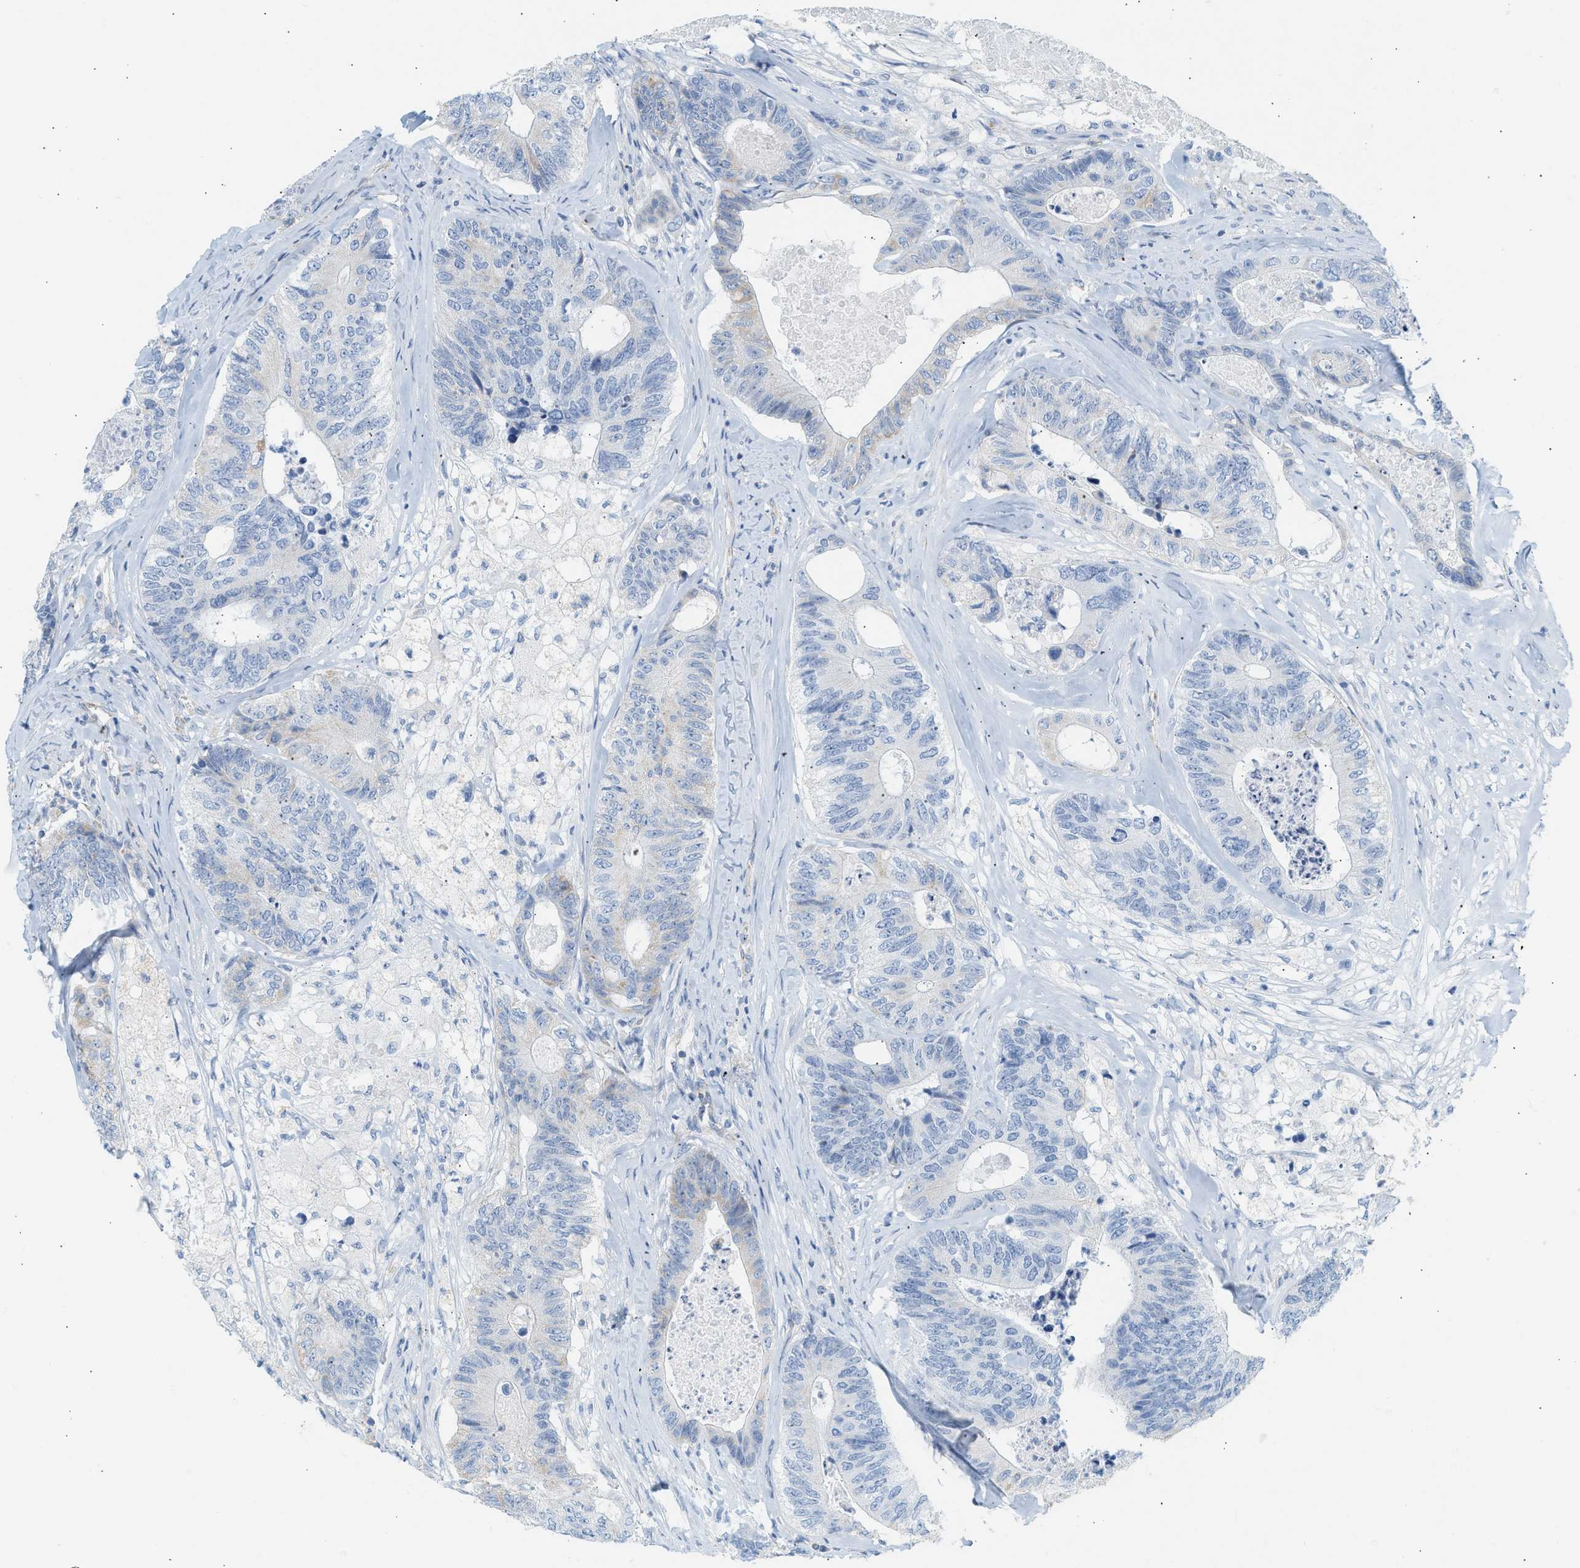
{"staining": {"intensity": "weak", "quantity": "<25%", "location": "cytoplasmic/membranous"}, "tissue": "colorectal cancer", "cell_type": "Tumor cells", "image_type": "cancer", "snomed": [{"axis": "morphology", "description": "Adenocarcinoma, NOS"}, {"axis": "topography", "description": "Colon"}], "caption": "The IHC micrograph has no significant positivity in tumor cells of adenocarcinoma (colorectal) tissue.", "gene": "NDUFS8", "patient": {"sex": "female", "age": 67}}